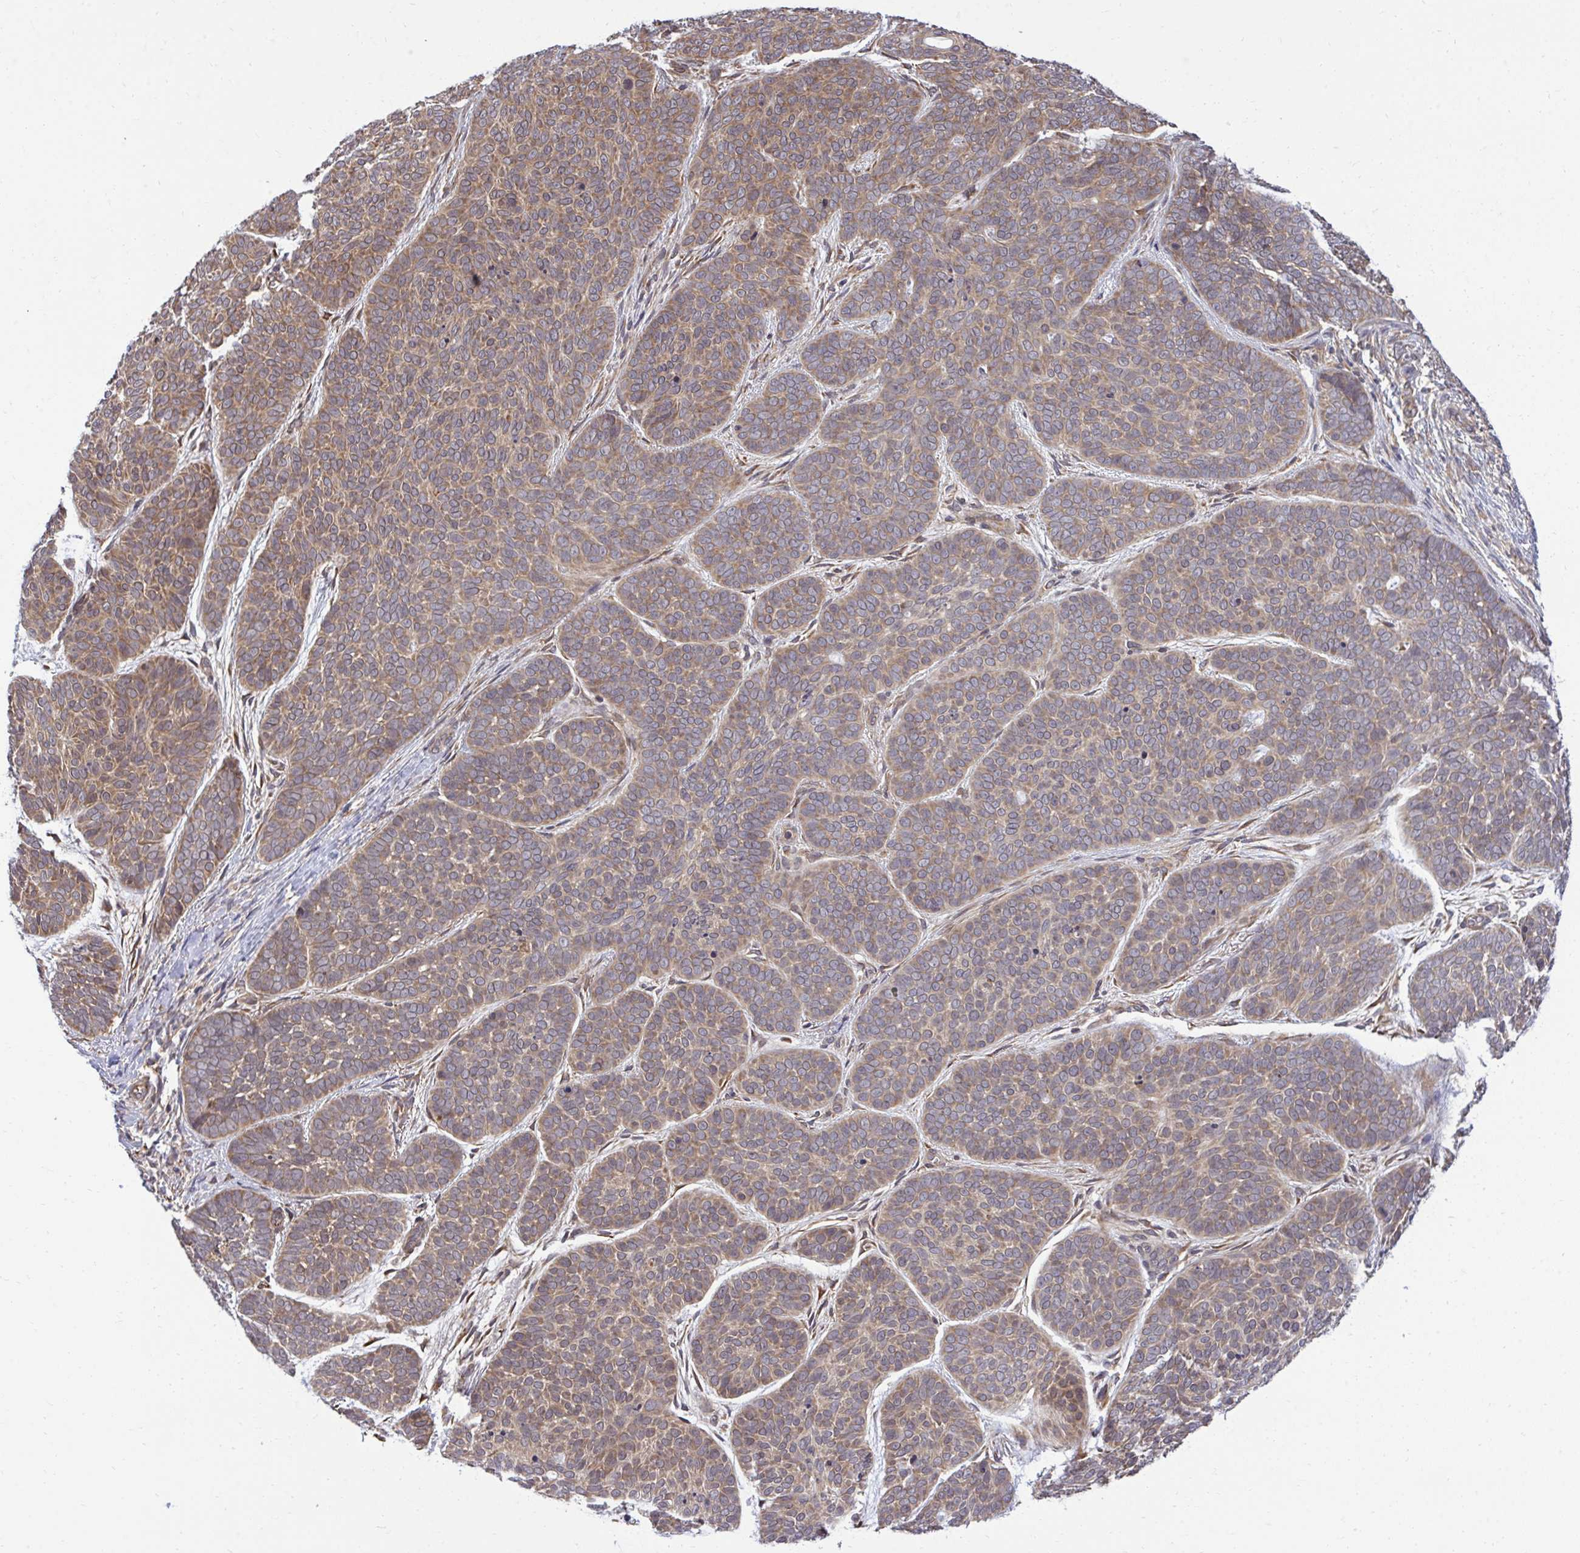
{"staining": {"intensity": "moderate", "quantity": "25%-75%", "location": "cytoplasmic/membranous"}, "tissue": "skin cancer", "cell_type": "Tumor cells", "image_type": "cancer", "snomed": [{"axis": "morphology", "description": "Basal cell carcinoma"}, {"axis": "topography", "description": "Skin"}, {"axis": "topography", "description": "Skin of nose"}], "caption": "The photomicrograph shows immunohistochemical staining of skin cancer (basal cell carcinoma). There is moderate cytoplasmic/membranous staining is present in about 25%-75% of tumor cells.", "gene": "RPS15", "patient": {"sex": "female", "age": 81}}